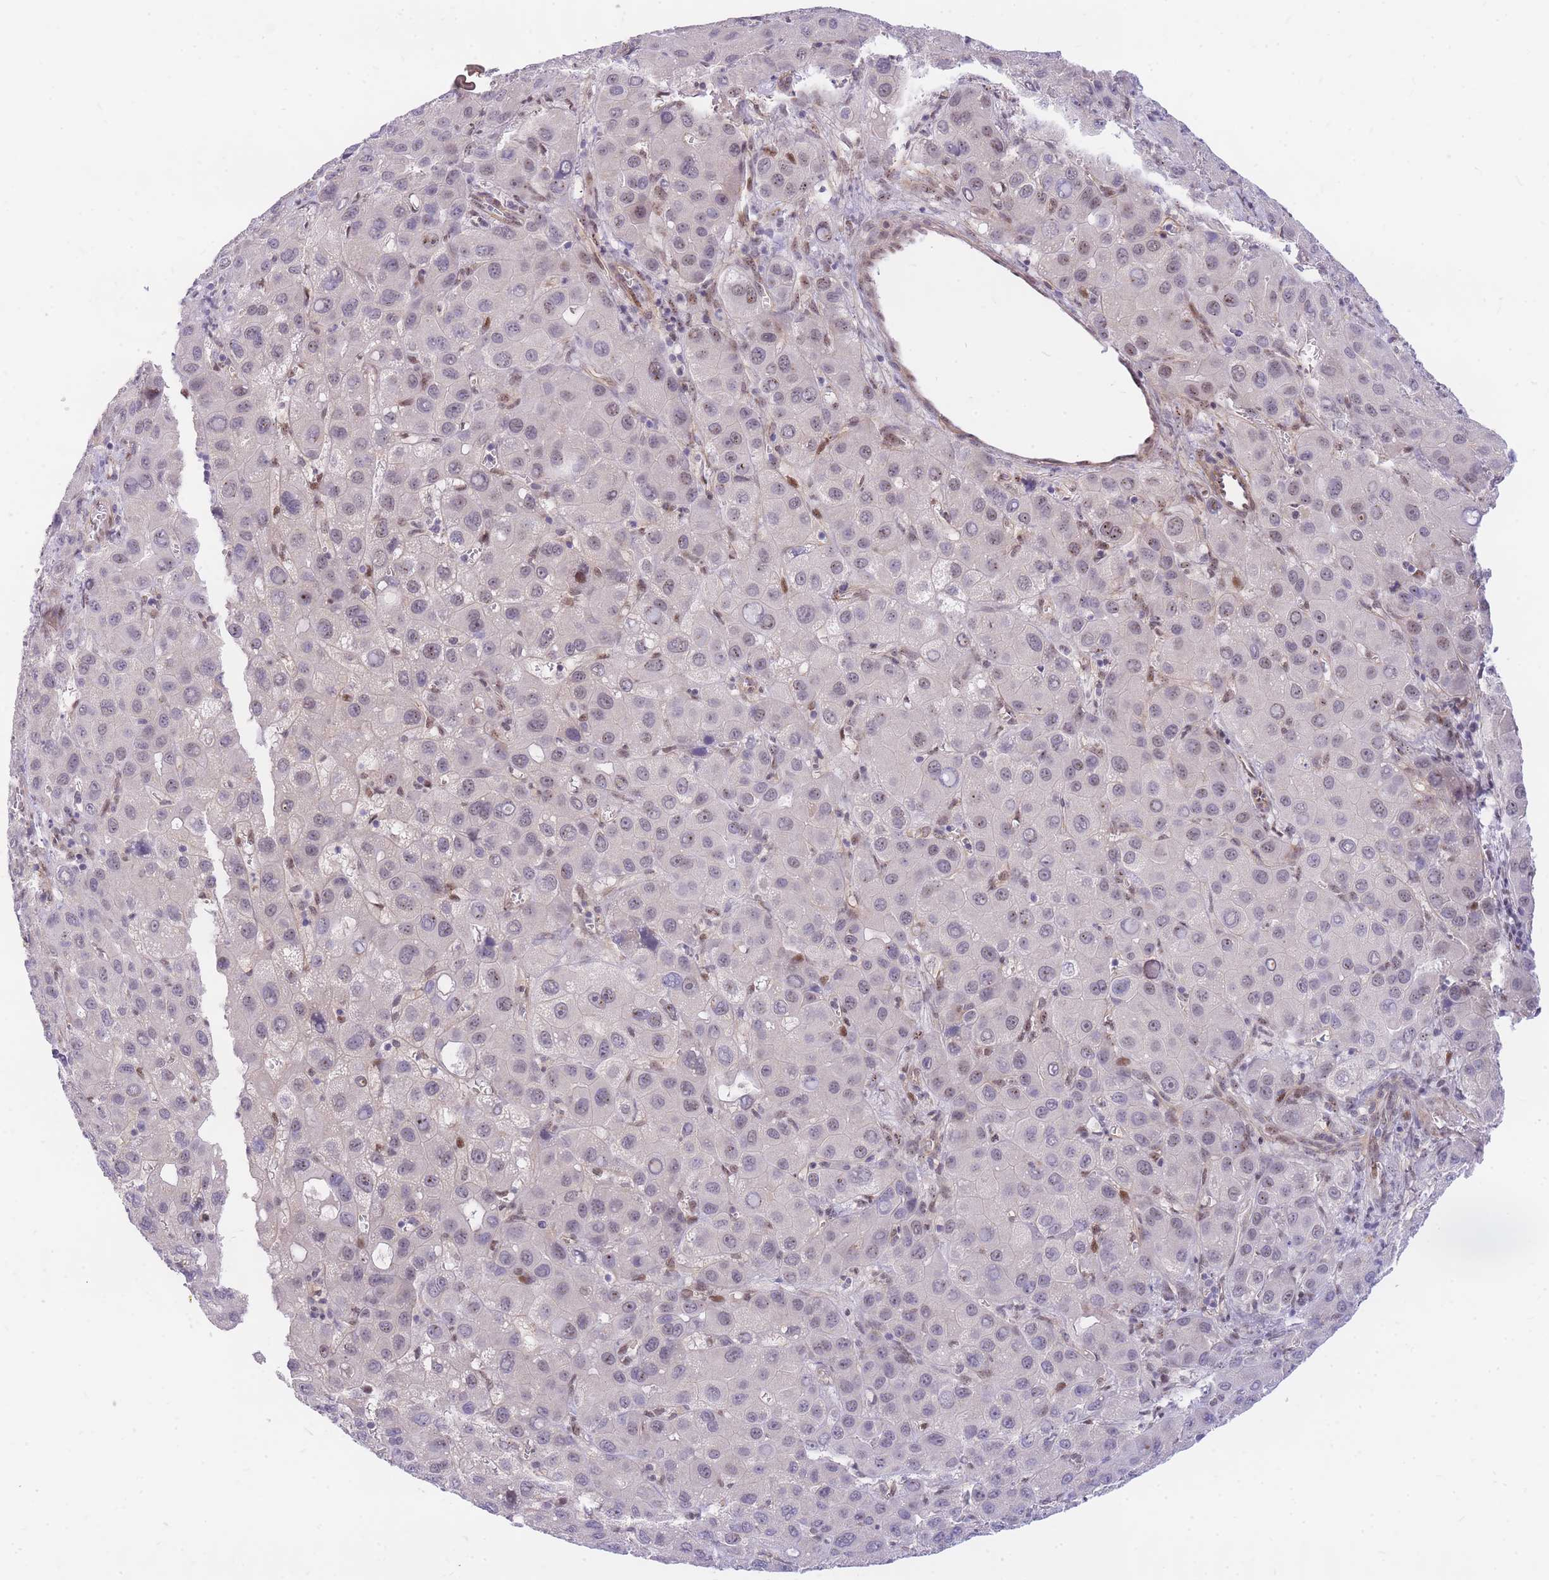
{"staining": {"intensity": "weak", "quantity": "<25%", "location": "nuclear"}, "tissue": "liver cancer", "cell_type": "Tumor cells", "image_type": "cancer", "snomed": [{"axis": "morphology", "description": "Carcinoma, Hepatocellular, NOS"}, {"axis": "topography", "description": "Liver"}], "caption": "This is a image of immunohistochemistry staining of liver cancer (hepatocellular carcinoma), which shows no staining in tumor cells.", "gene": "TLE2", "patient": {"sex": "male", "age": 55}}